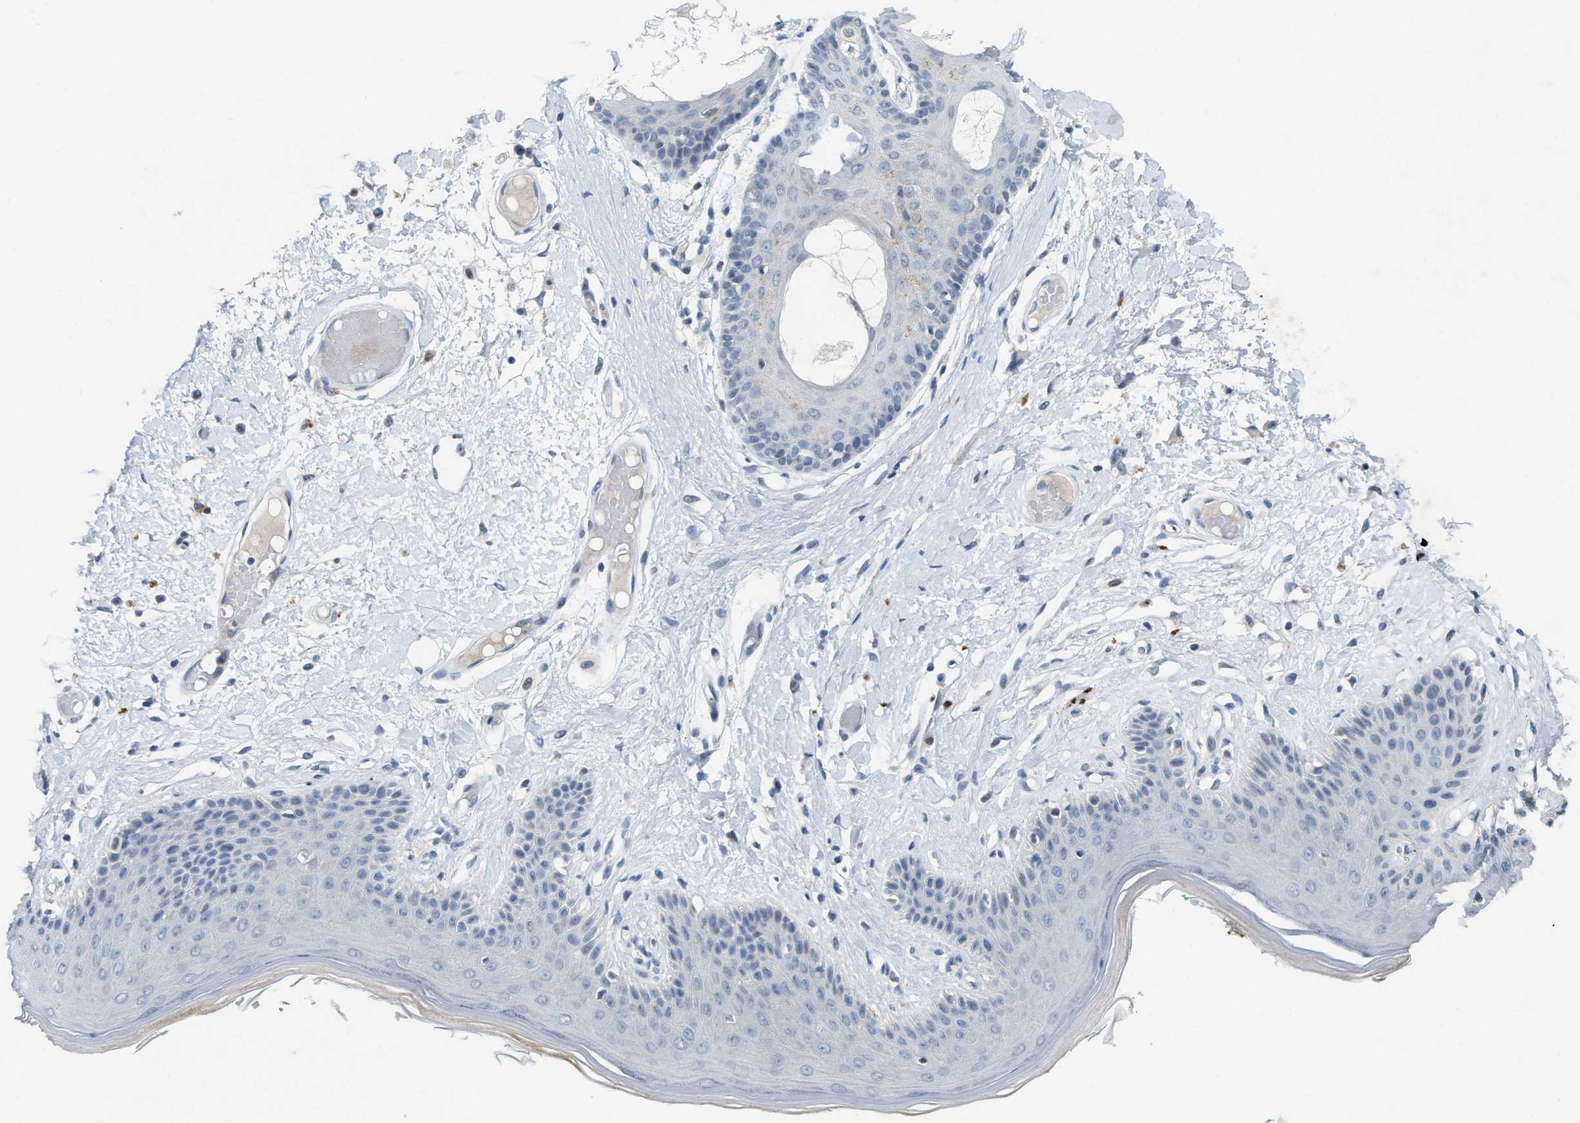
{"staining": {"intensity": "negative", "quantity": "none", "location": "none"}, "tissue": "skin", "cell_type": "Epidermal cells", "image_type": "normal", "snomed": [{"axis": "morphology", "description": "Normal tissue, NOS"}, {"axis": "topography", "description": "Vulva"}], "caption": "Epidermal cells are negative for protein expression in normal human skin.", "gene": "SLC5A5", "patient": {"sex": "female", "age": 73}}